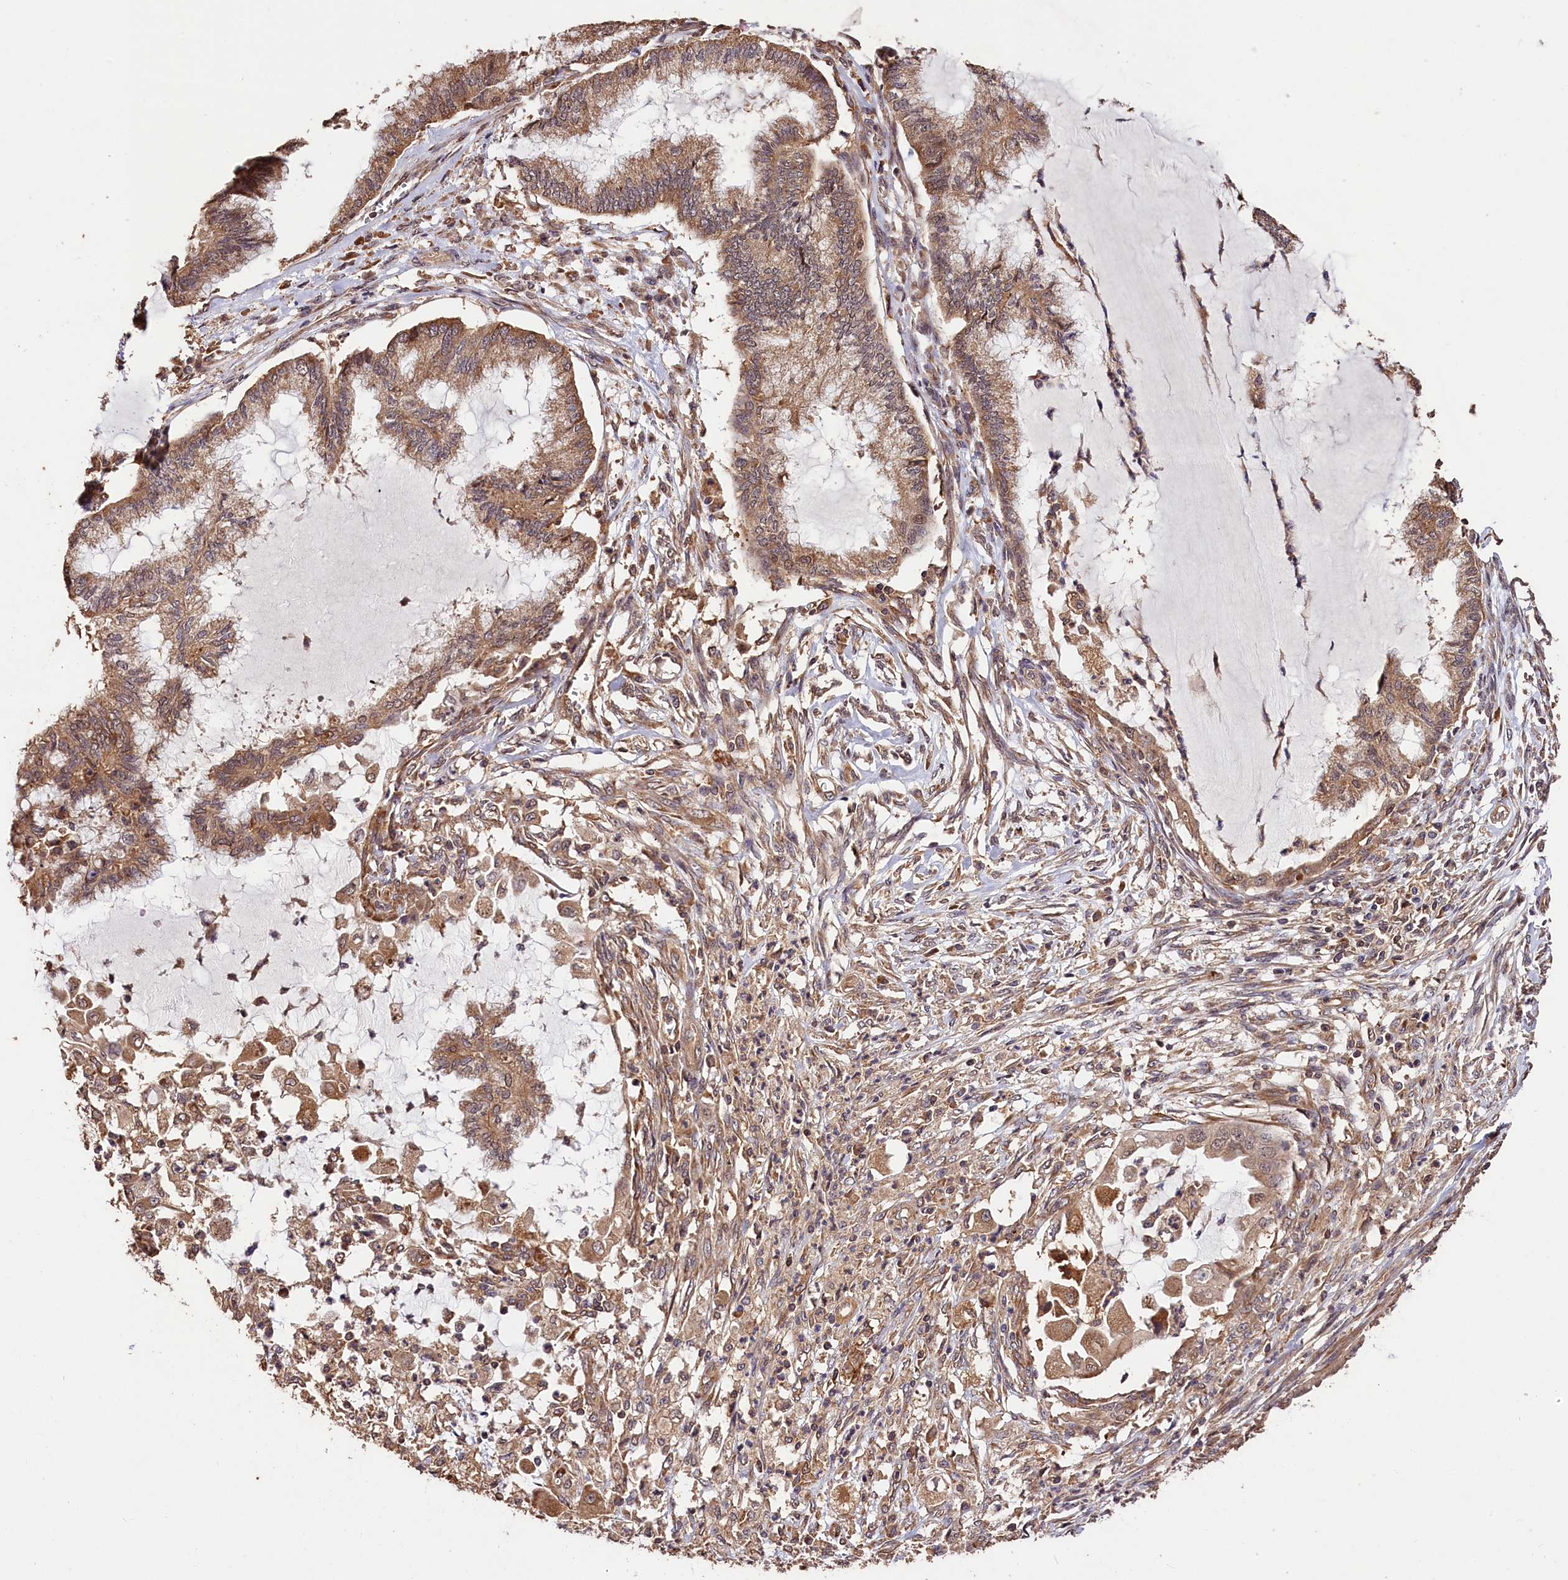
{"staining": {"intensity": "moderate", "quantity": ">75%", "location": "cytoplasmic/membranous"}, "tissue": "endometrial cancer", "cell_type": "Tumor cells", "image_type": "cancer", "snomed": [{"axis": "morphology", "description": "Adenocarcinoma, NOS"}, {"axis": "topography", "description": "Endometrium"}], "caption": "Endometrial adenocarcinoma stained with DAB (3,3'-diaminobenzidine) immunohistochemistry displays medium levels of moderate cytoplasmic/membranous staining in about >75% of tumor cells. The staining was performed using DAB (3,3'-diaminobenzidine), with brown indicating positive protein expression. Nuclei are stained blue with hematoxylin.", "gene": "KPTN", "patient": {"sex": "female", "age": 86}}